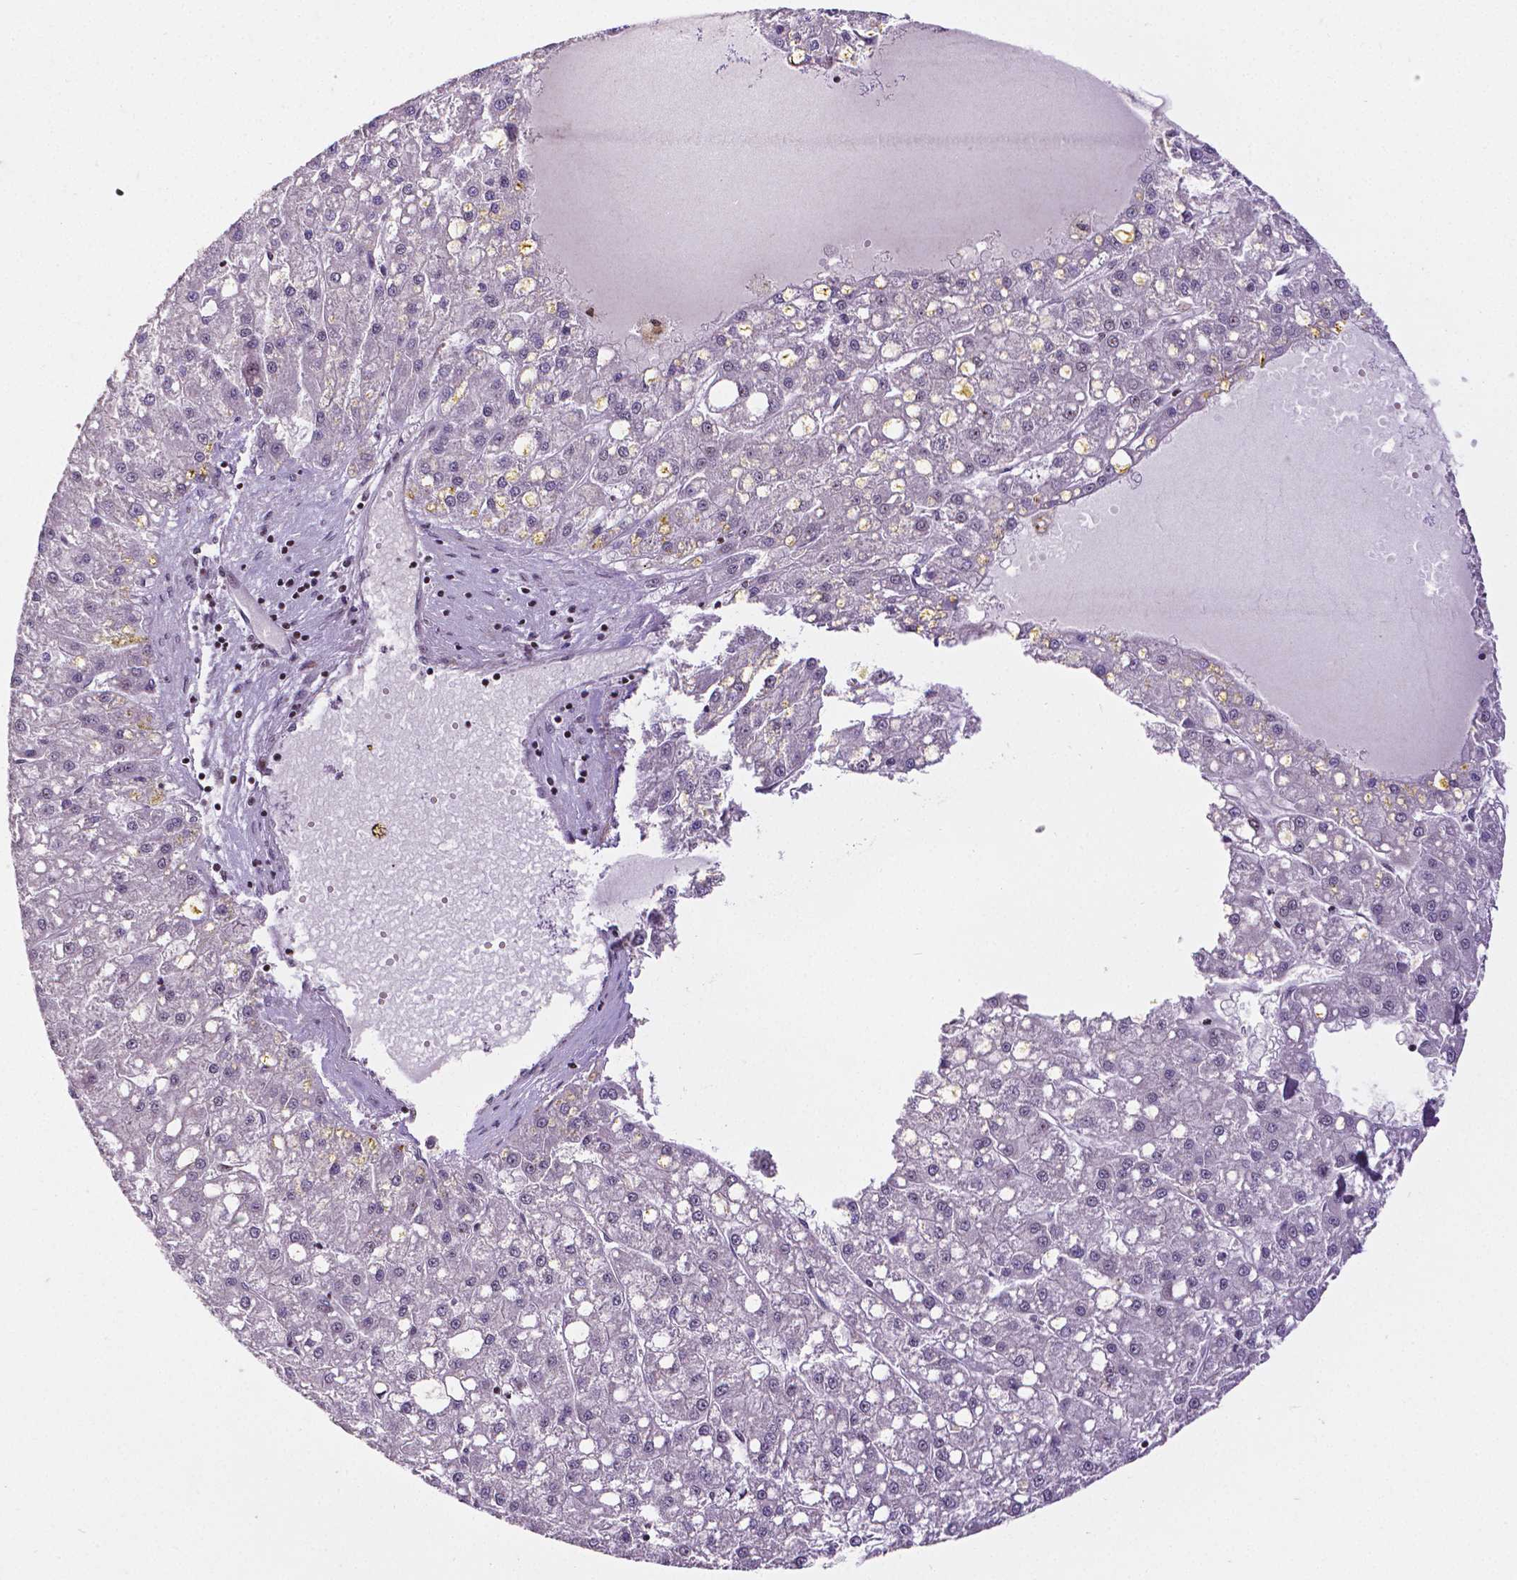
{"staining": {"intensity": "negative", "quantity": "none", "location": "none"}, "tissue": "liver cancer", "cell_type": "Tumor cells", "image_type": "cancer", "snomed": [{"axis": "morphology", "description": "Carcinoma, Hepatocellular, NOS"}, {"axis": "topography", "description": "Liver"}], "caption": "This is an immunohistochemistry (IHC) photomicrograph of human liver cancer (hepatocellular carcinoma). There is no expression in tumor cells.", "gene": "CTCF", "patient": {"sex": "male", "age": 67}}